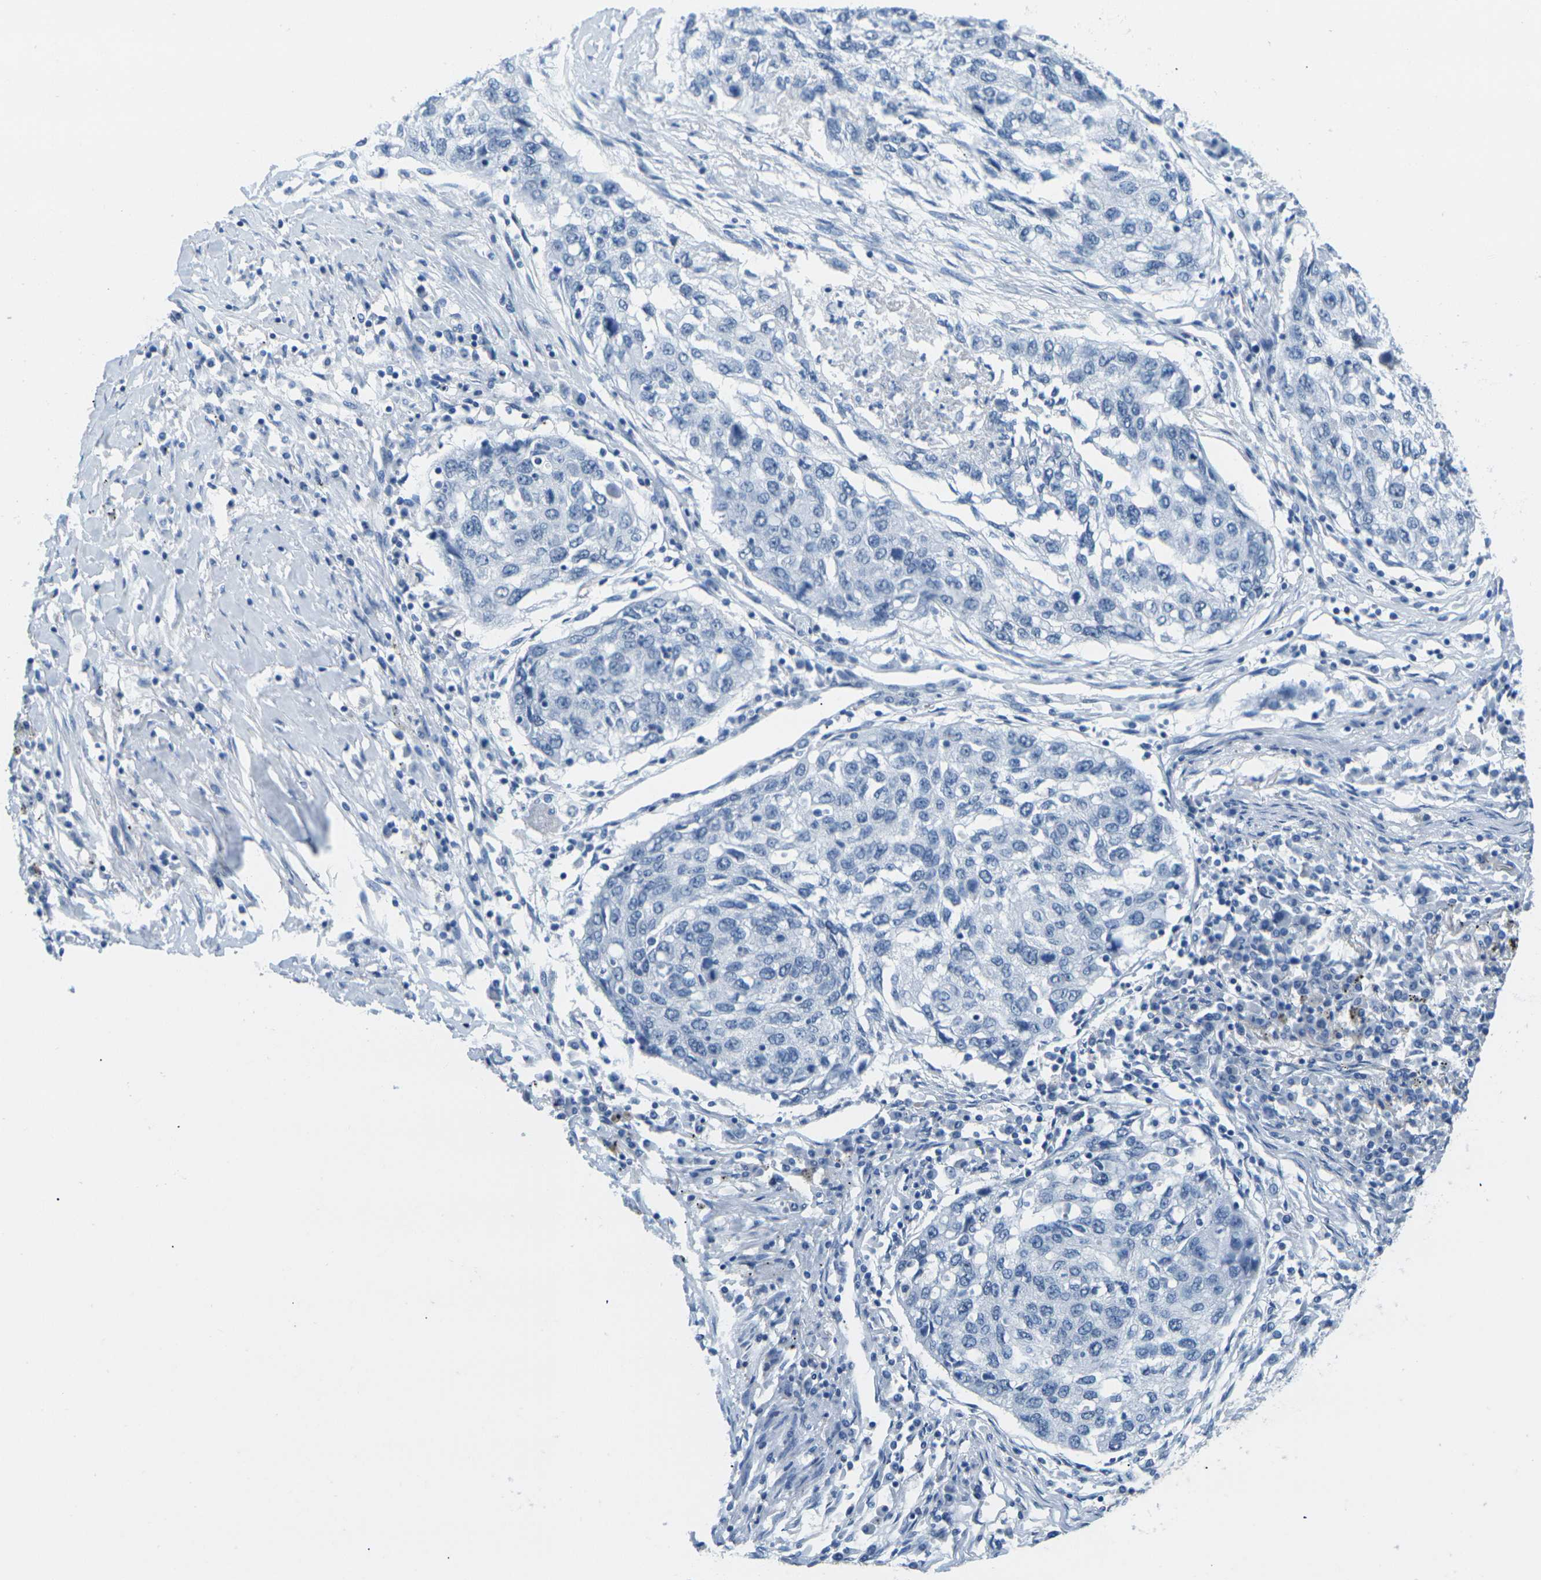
{"staining": {"intensity": "negative", "quantity": "none", "location": "none"}, "tissue": "lung cancer", "cell_type": "Tumor cells", "image_type": "cancer", "snomed": [{"axis": "morphology", "description": "Squamous cell carcinoma, NOS"}, {"axis": "topography", "description": "Lung"}], "caption": "The histopathology image shows no significant positivity in tumor cells of lung cancer (squamous cell carcinoma).", "gene": "CTAG1A", "patient": {"sex": "female", "age": 63}}